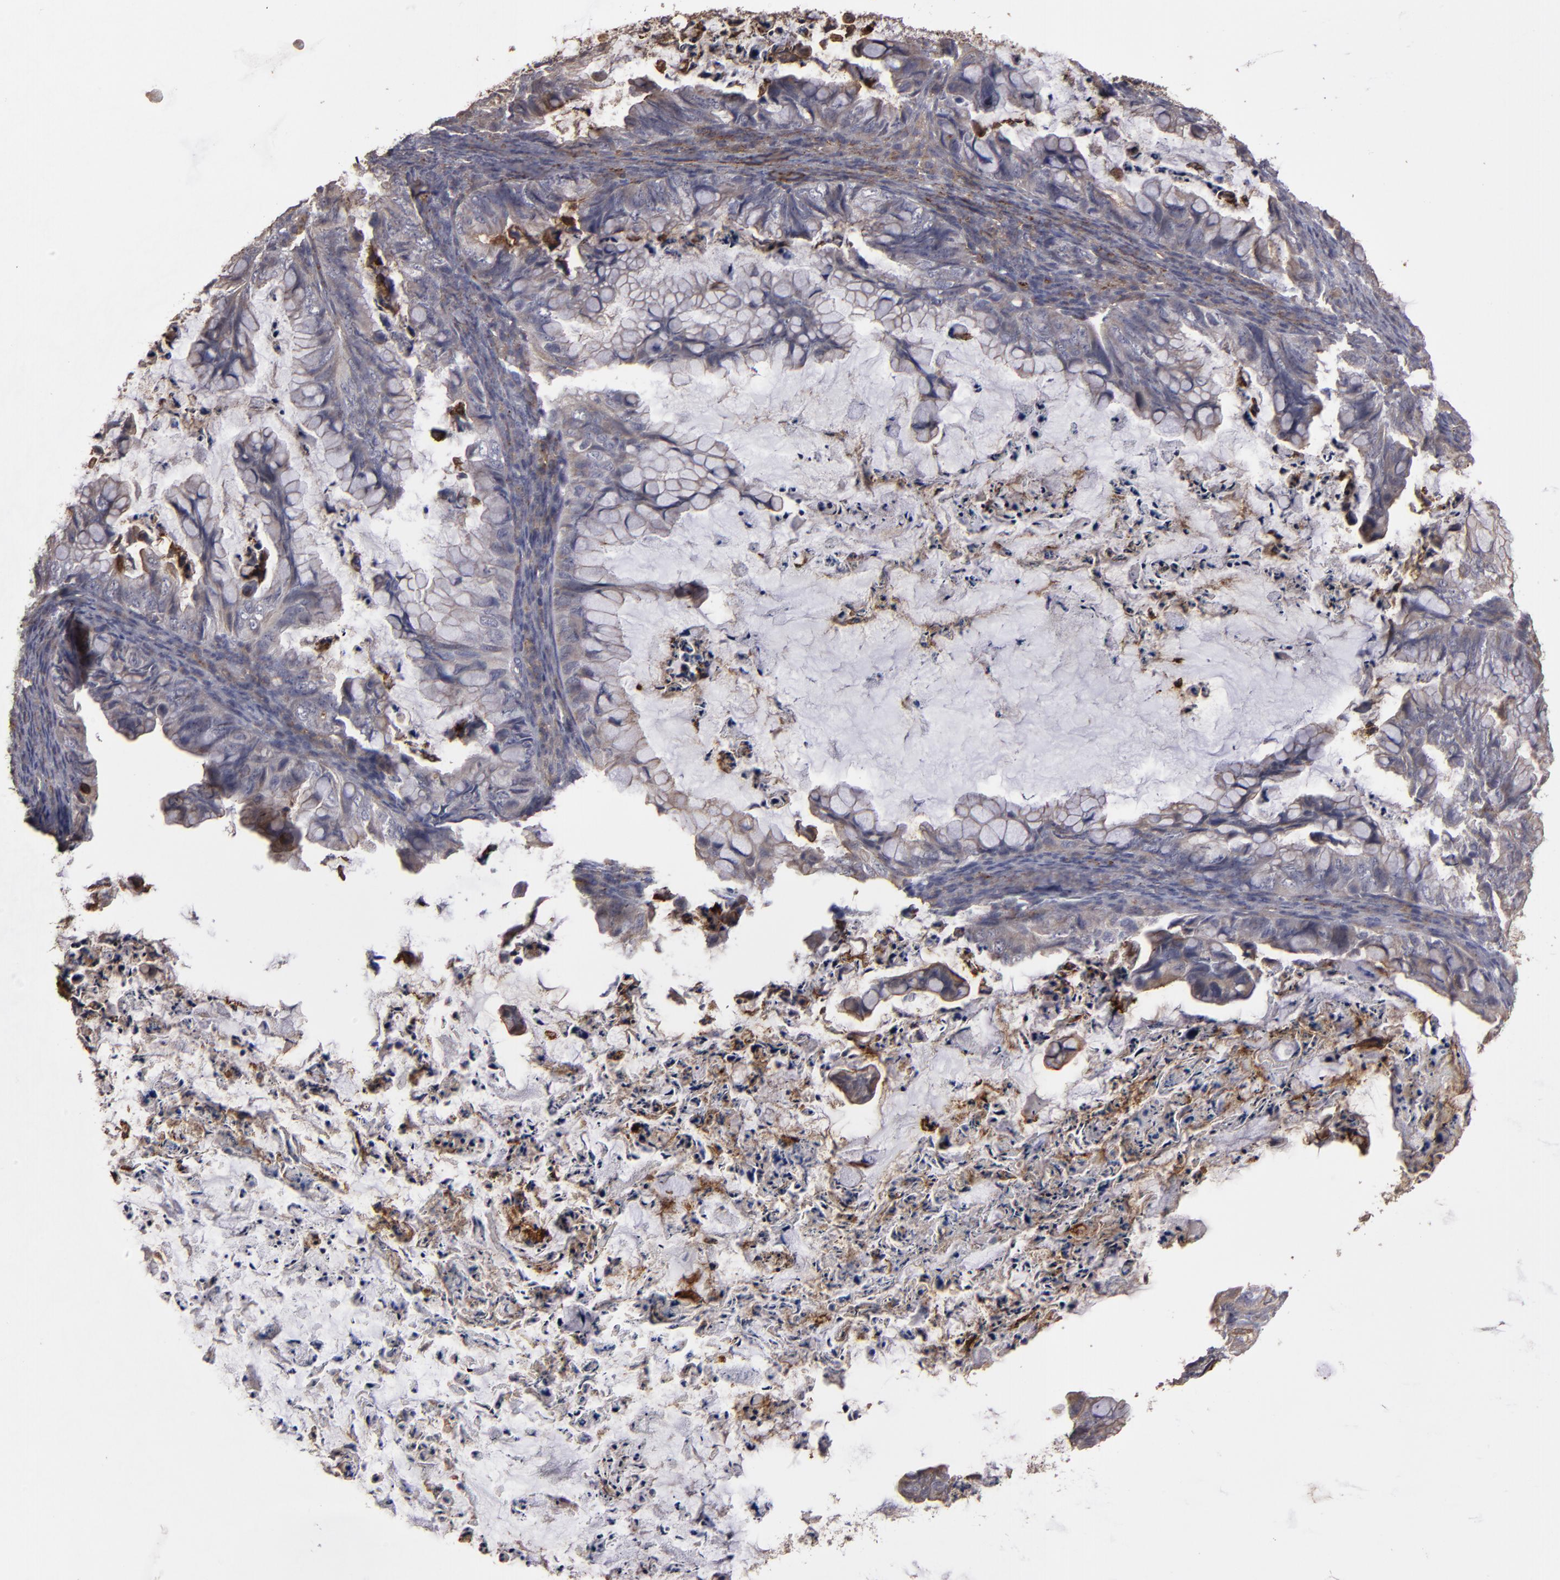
{"staining": {"intensity": "weak", "quantity": ">75%", "location": "cytoplasmic/membranous"}, "tissue": "ovarian cancer", "cell_type": "Tumor cells", "image_type": "cancer", "snomed": [{"axis": "morphology", "description": "Cystadenocarcinoma, mucinous, NOS"}, {"axis": "topography", "description": "Ovary"}], "caption": "Protein expression analysis of human ovarian cancer (mucinous cystadenocarcinoma) reveals weak cytoplasmic/membranous expression in about >75% of tumor cells.", "gene": "CD55", "patient": {"sex": "female", "age": 36}}